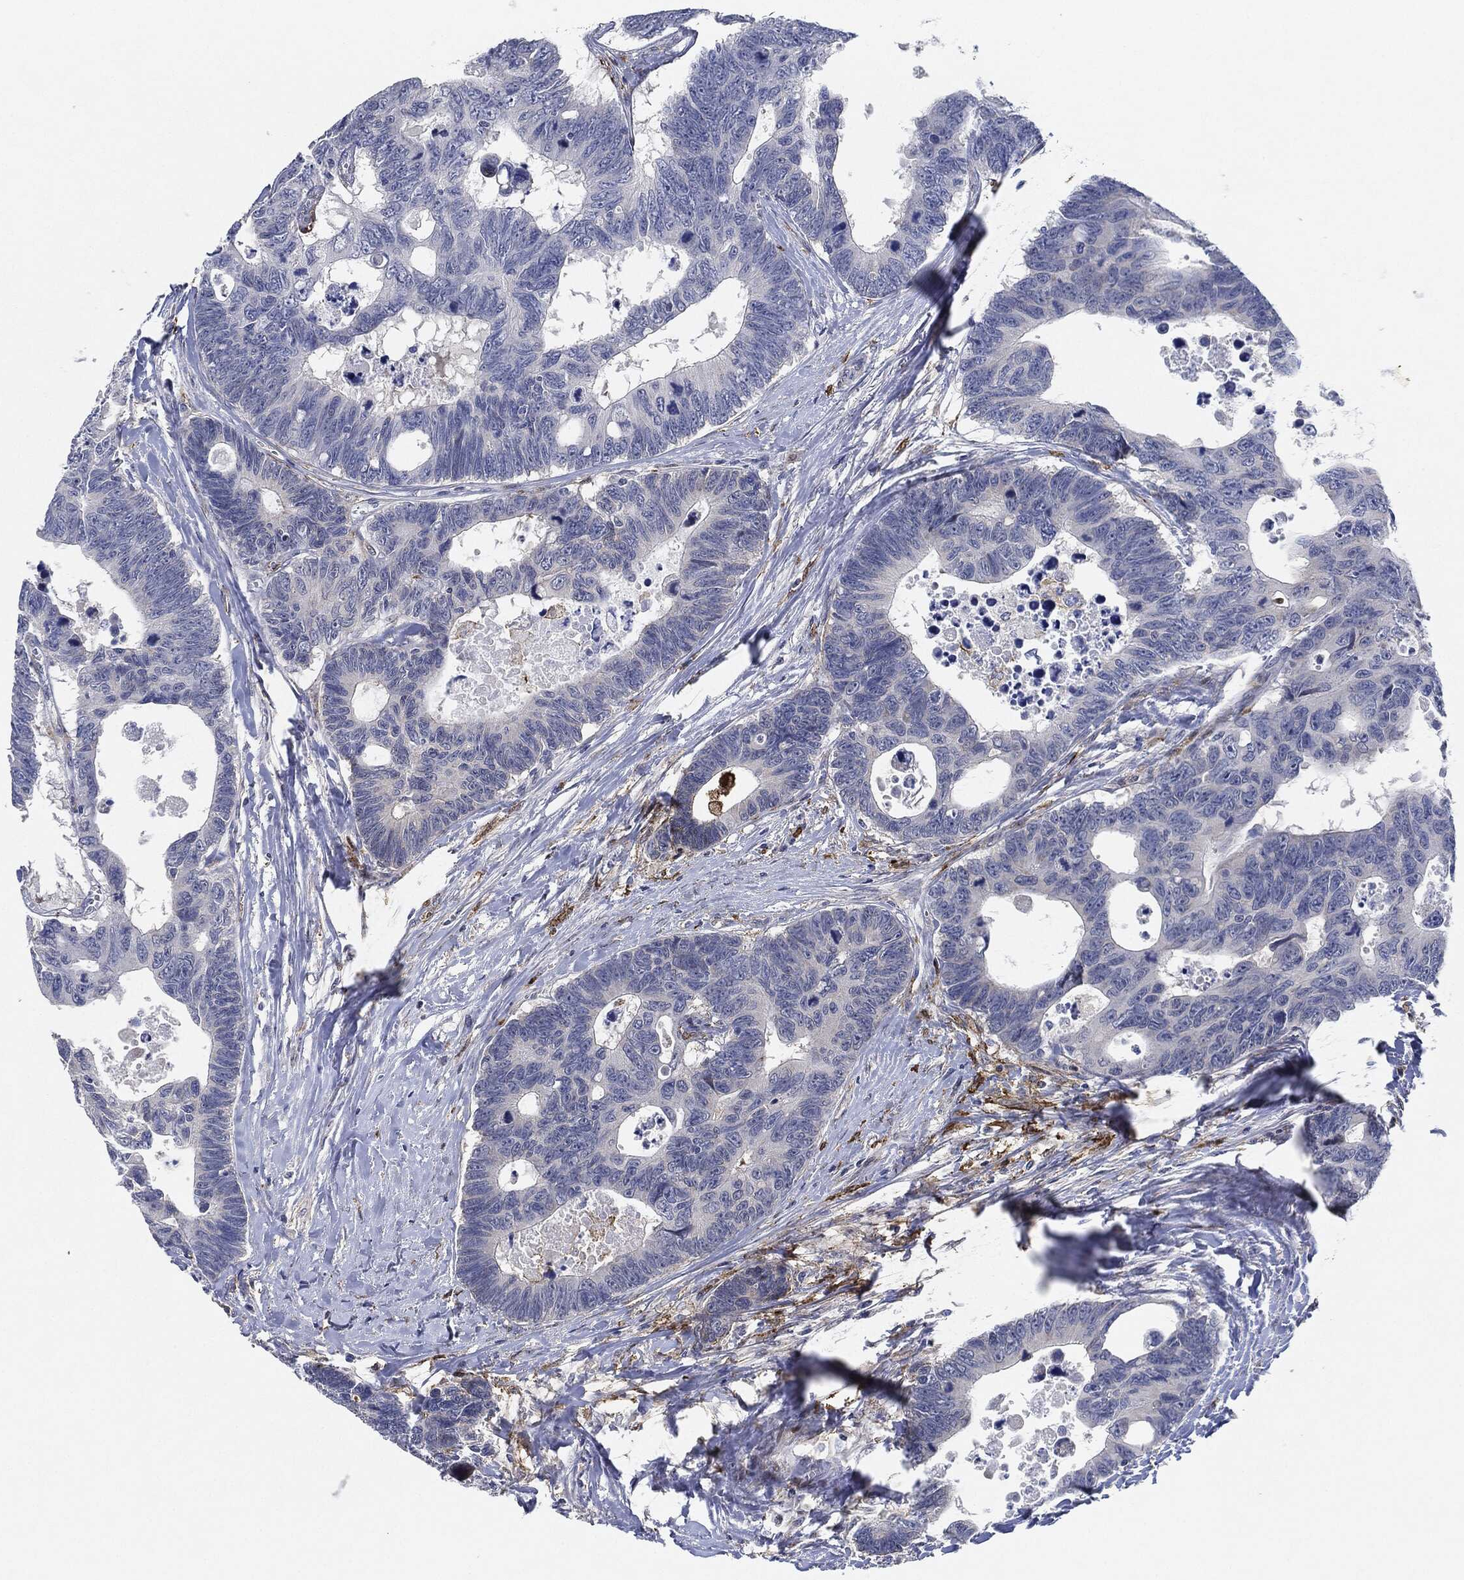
{"staining": {"intensity": "negative", "quantity": "none", "location": "none"}, "tissue": "colorectal cancer", "cell_type": "Tumor cells", "image_type": "cancer", "snomed": [{"axis": "morphology", "description": "Adenocarcinoma, NOS"}, {"axis": "topography", "description": "Colon"}], "caption": "An IHC image of adenocarcinoma (colorectal) is shown. There is no staining in tumor cells of adenocarcinoma (colorectal).", "gene": "NANOS3", "patient": {"sex": "female", "age": 77}}